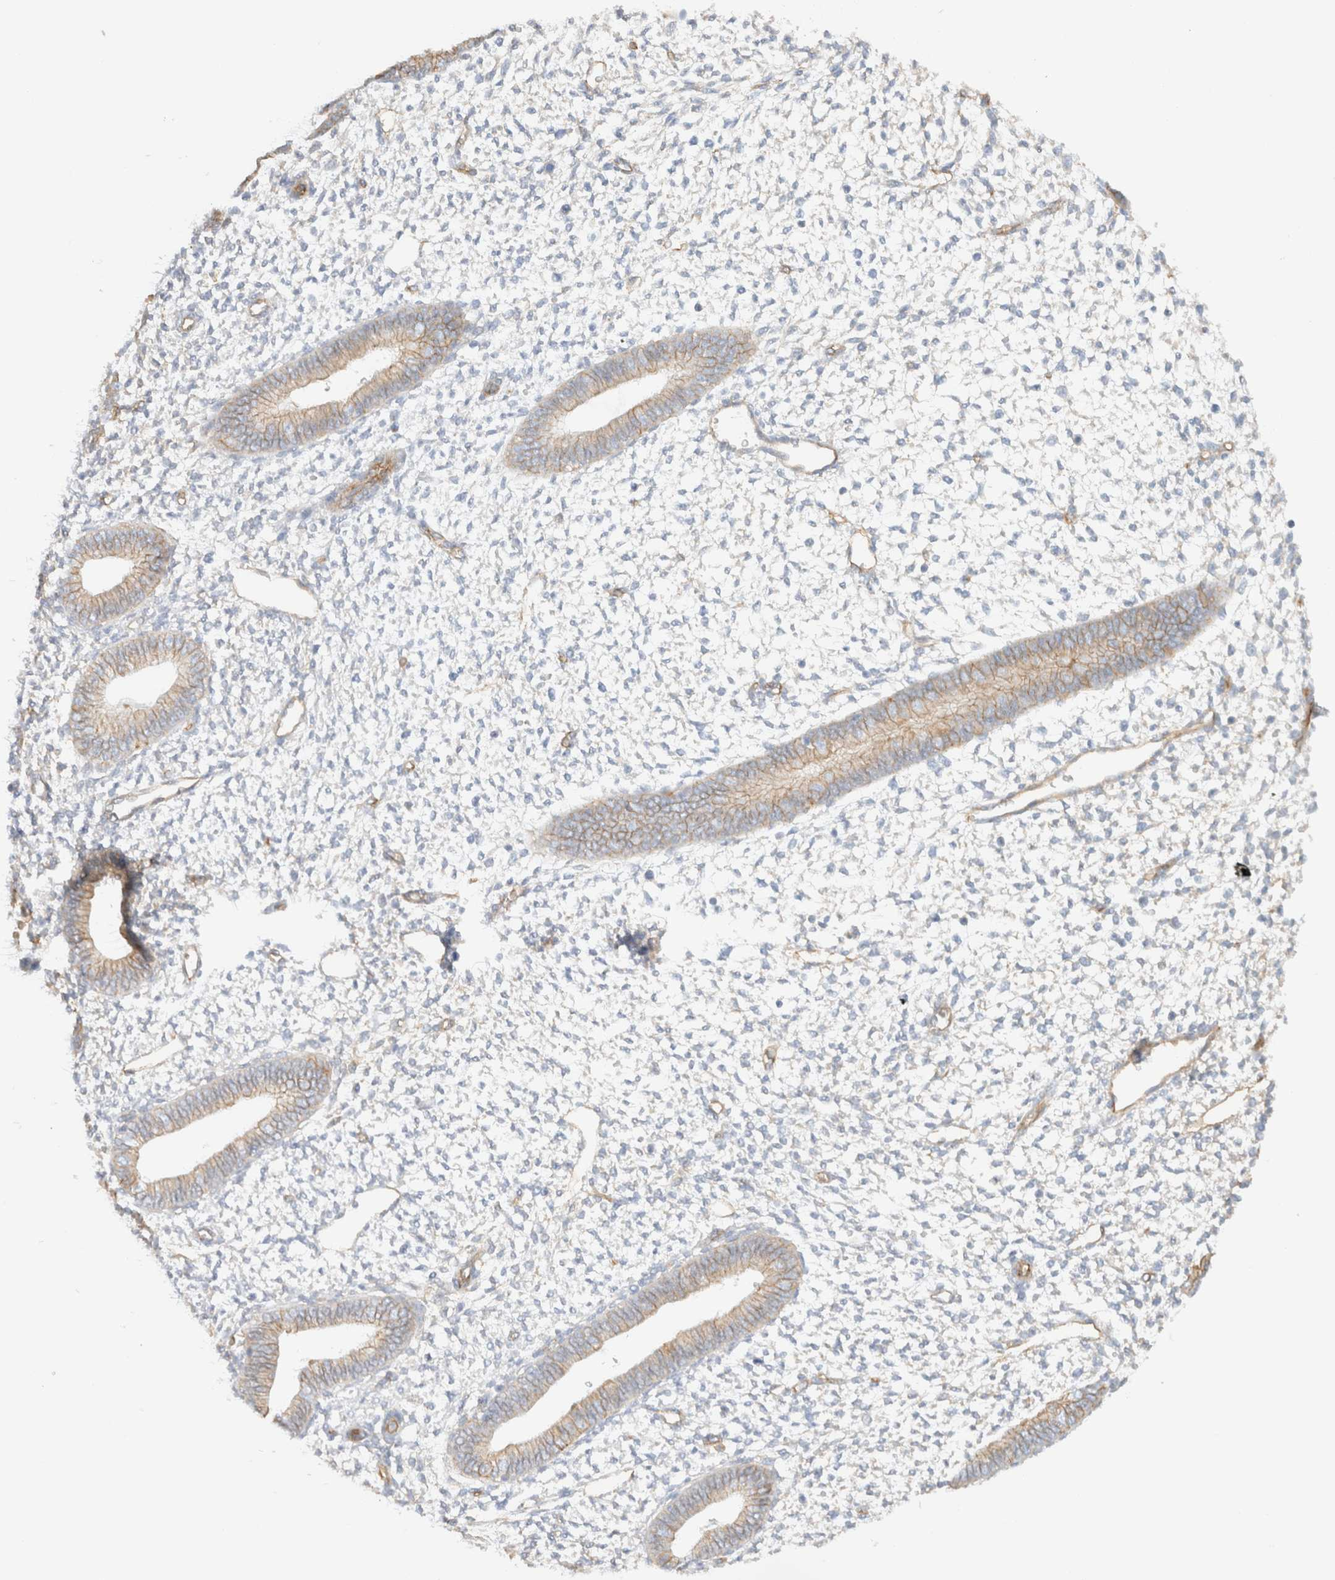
{"staining": {"intensity": "negative", "quantity": "none", "location": "none"}, "tissue": "endometrium", "cell_type": "Cells in endometrial stroma", "image_type": "normal", "snomed": [{"axis": "morphology", "description": "Normal tissue, NOS"}, {"axis": "topography", "description": "Endometrium"}], "caption": "IHC image of benign human endometrium stained for a protein (brown), which exhibits no positivity in cells in endometrial stroma.", "gene": "CYB5R4", "patient": {"sex": "female", "age": 46}}